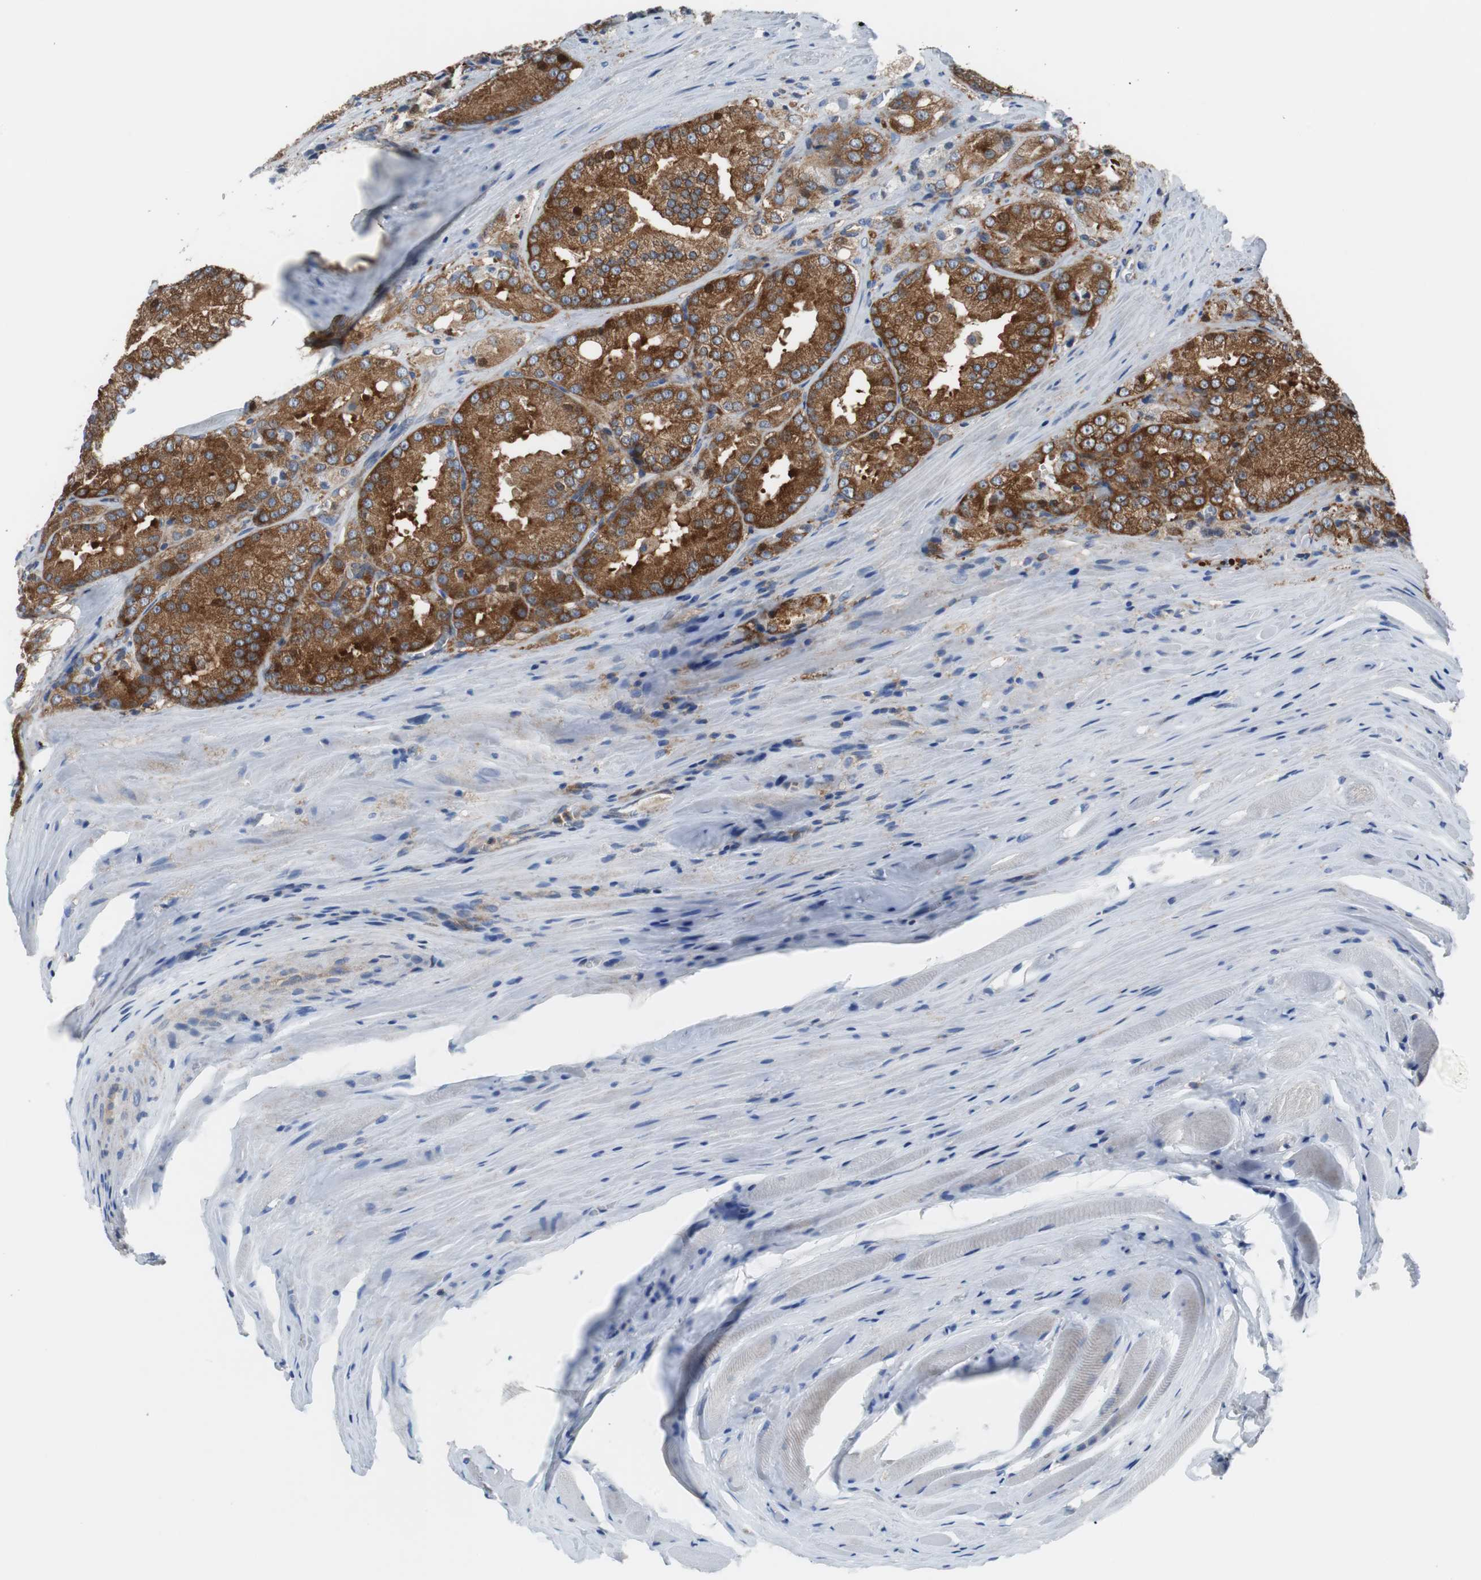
{"staining": {"intensity": "strong", "quantity": ">75%", "location": "cytoplasmic/membranous"}, "tissue": "prostate cancer", "cell_type": "Tumor cells", "image_type": "cancer", "snomed": [{"axis": "morphology", "description": "Adenocarcinoma, Low grade"}, {"axis": "topography", "description": "Prostate"}], "caption": "Prostate adenocarcinoma (low-grade) tissue reveals strong cytoplasmic/membranous expression in approximately >75% of tumor cells, visualized by immunohistochemistry.", "gene": "BRAF", "patient": {"sex": "male", "age": 64}}